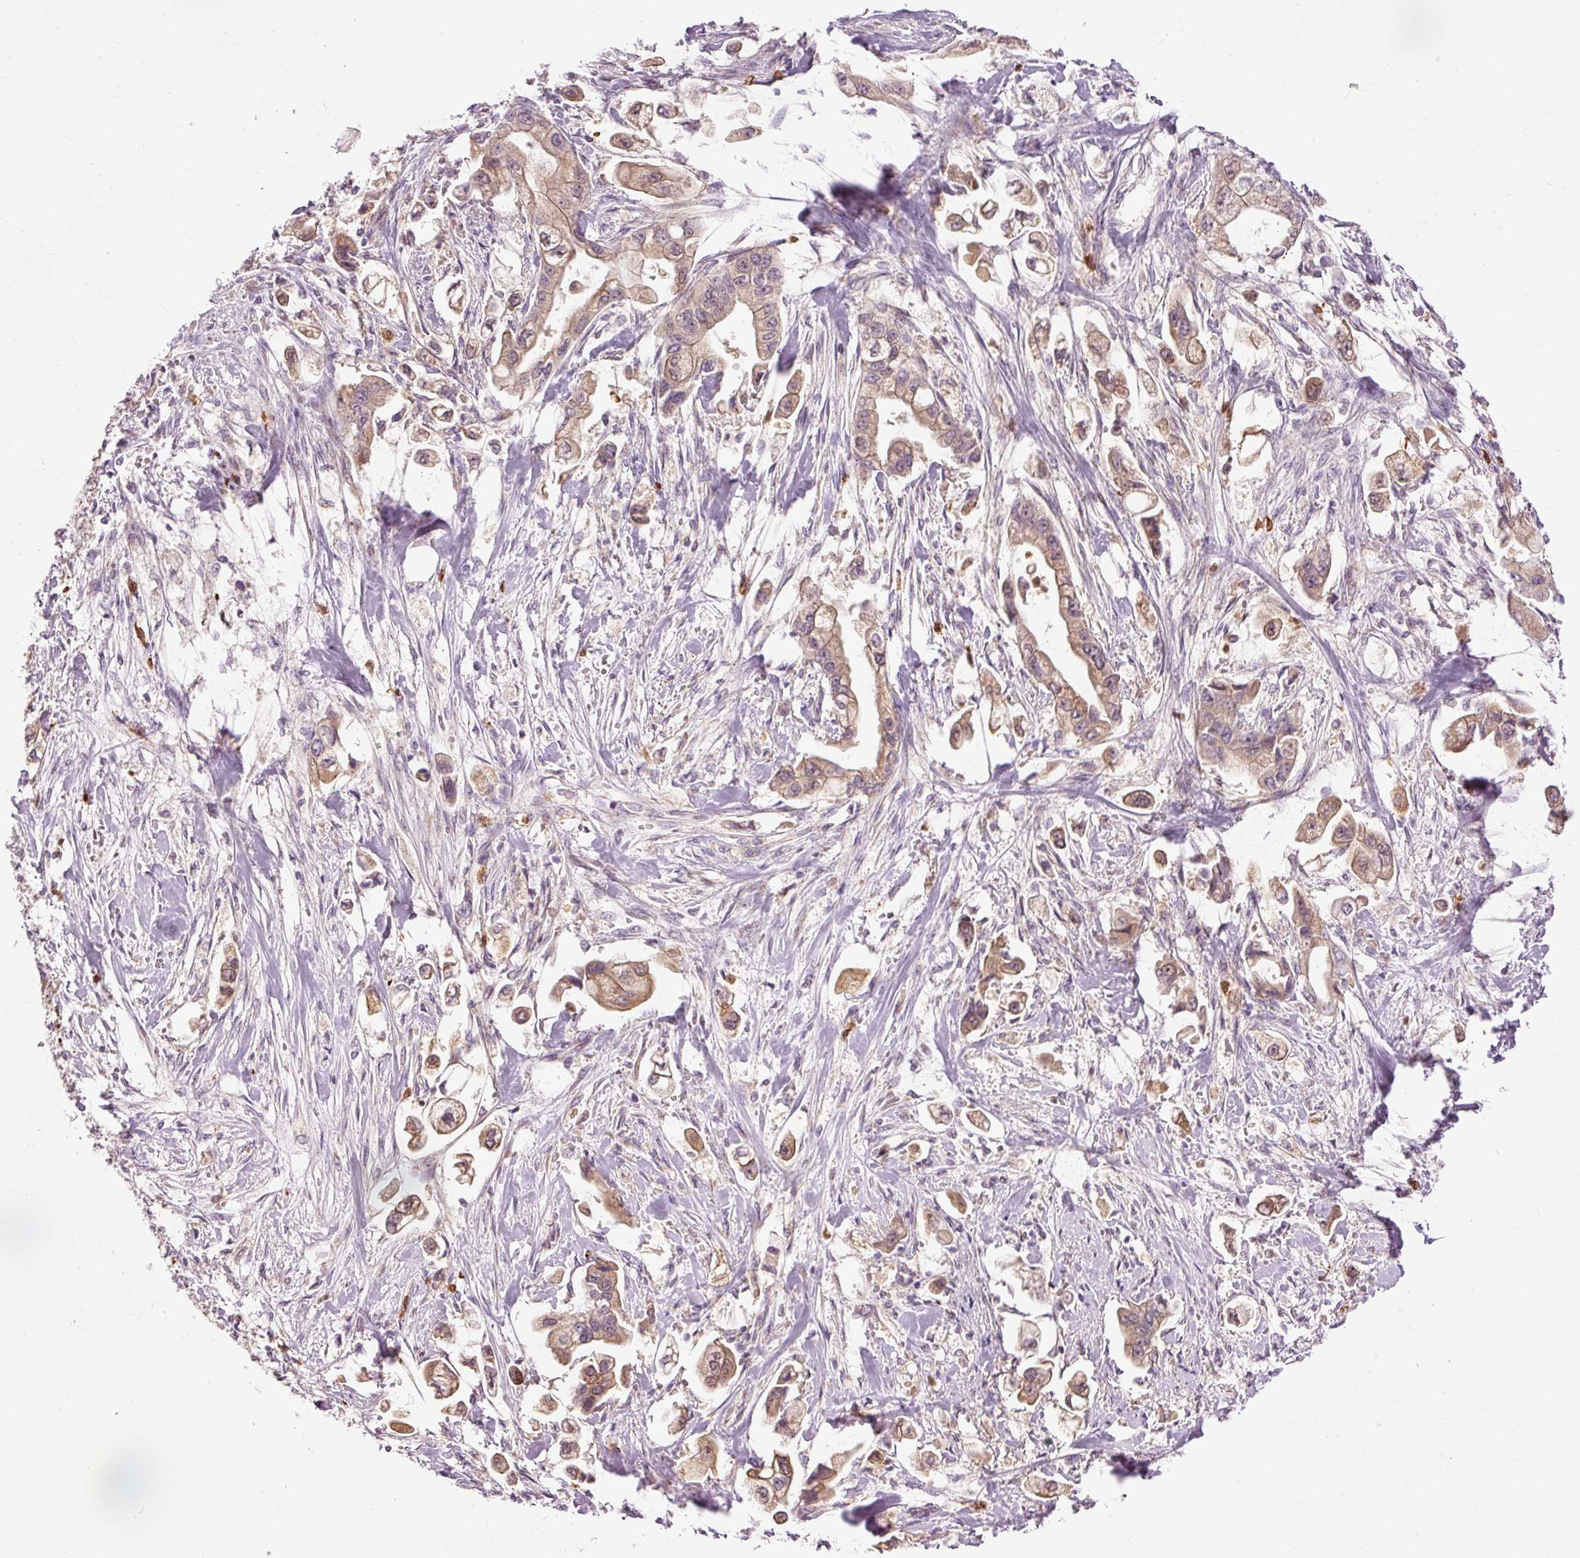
{"staining": {"intensity": "moderate", "quantity": ">75%", "location": "cytoplasmic/membranous"}, "tissue": "stomach cancer", "cell_type": "Tumor cells", "image_type": "cancer", "snomed": [{"axis": "morphology", "description": "Adenocarcinoma, NOS"}, {"axis": "topography", "description": "Stomach"}], "caption": "Protein expression analysis of stomach adenocarcinoma displays moderate cytoplasmic/membranous positivity in approximately >75% of tumor cells.", "gene": "PRDX5", "patient": {"sex": "male", "age": 62}}